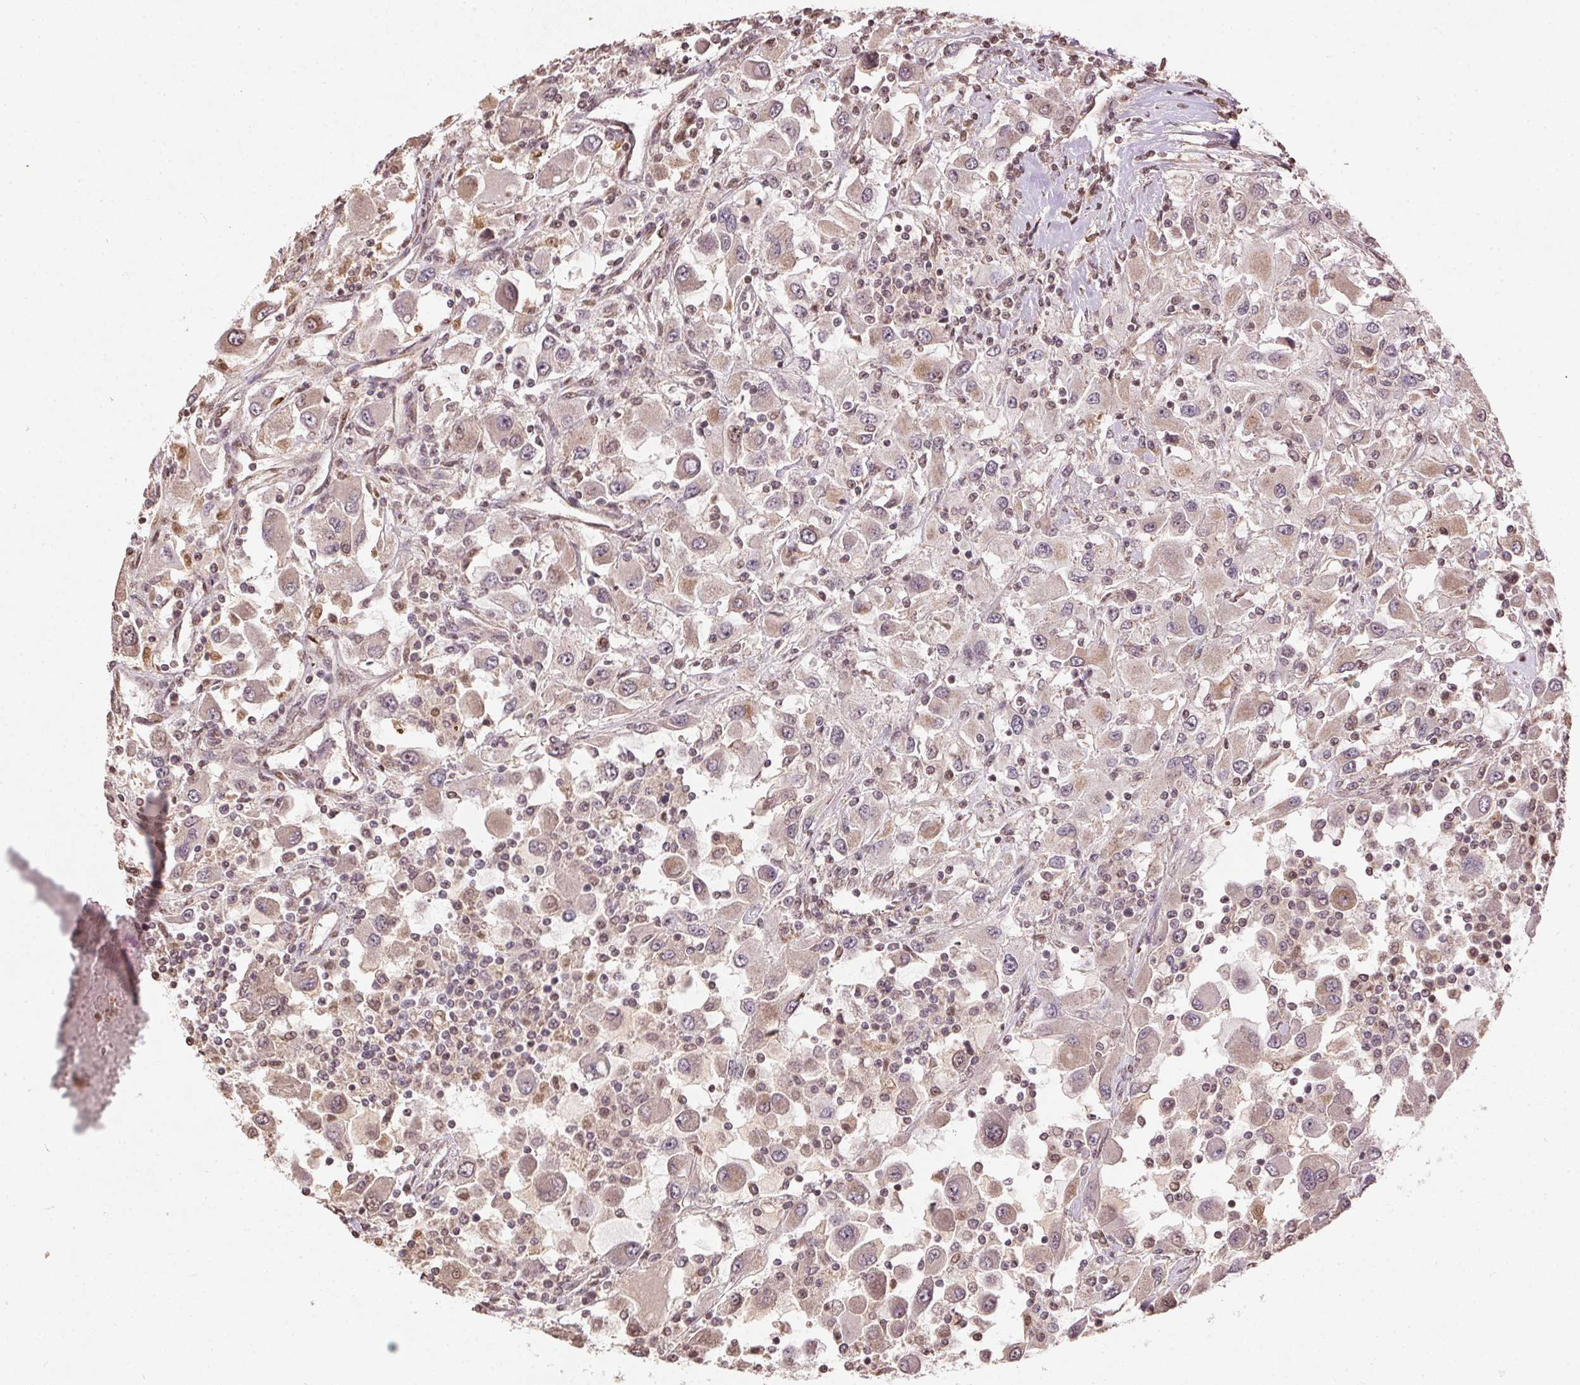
{"staining": {"intensity": "weak", "quantity": "25%-75%", "location": "cytoplasmic/membranous"}, "tissue": "renal cancer", "cell_type": "Tumor cells", "image_type": "cancer", "snomed": [{"axis": "morphology", "description": "Adenocarcinoma, NOS"}, {"axis": "topography", "description": "Kidney"}], "caption": "Renal adenocarcinoma tissue demonstrates weak cytoplasmic/membranous staining in about 25%-75% of tumor cells, visualized by immunohistochemistry. The staining was performed using DAB, with brown indicating positive protein expression. Nuclei are stained blue with hematoxylin.", "gene": "SPRED2", "patient": {"sex": "female", "age": 67}}